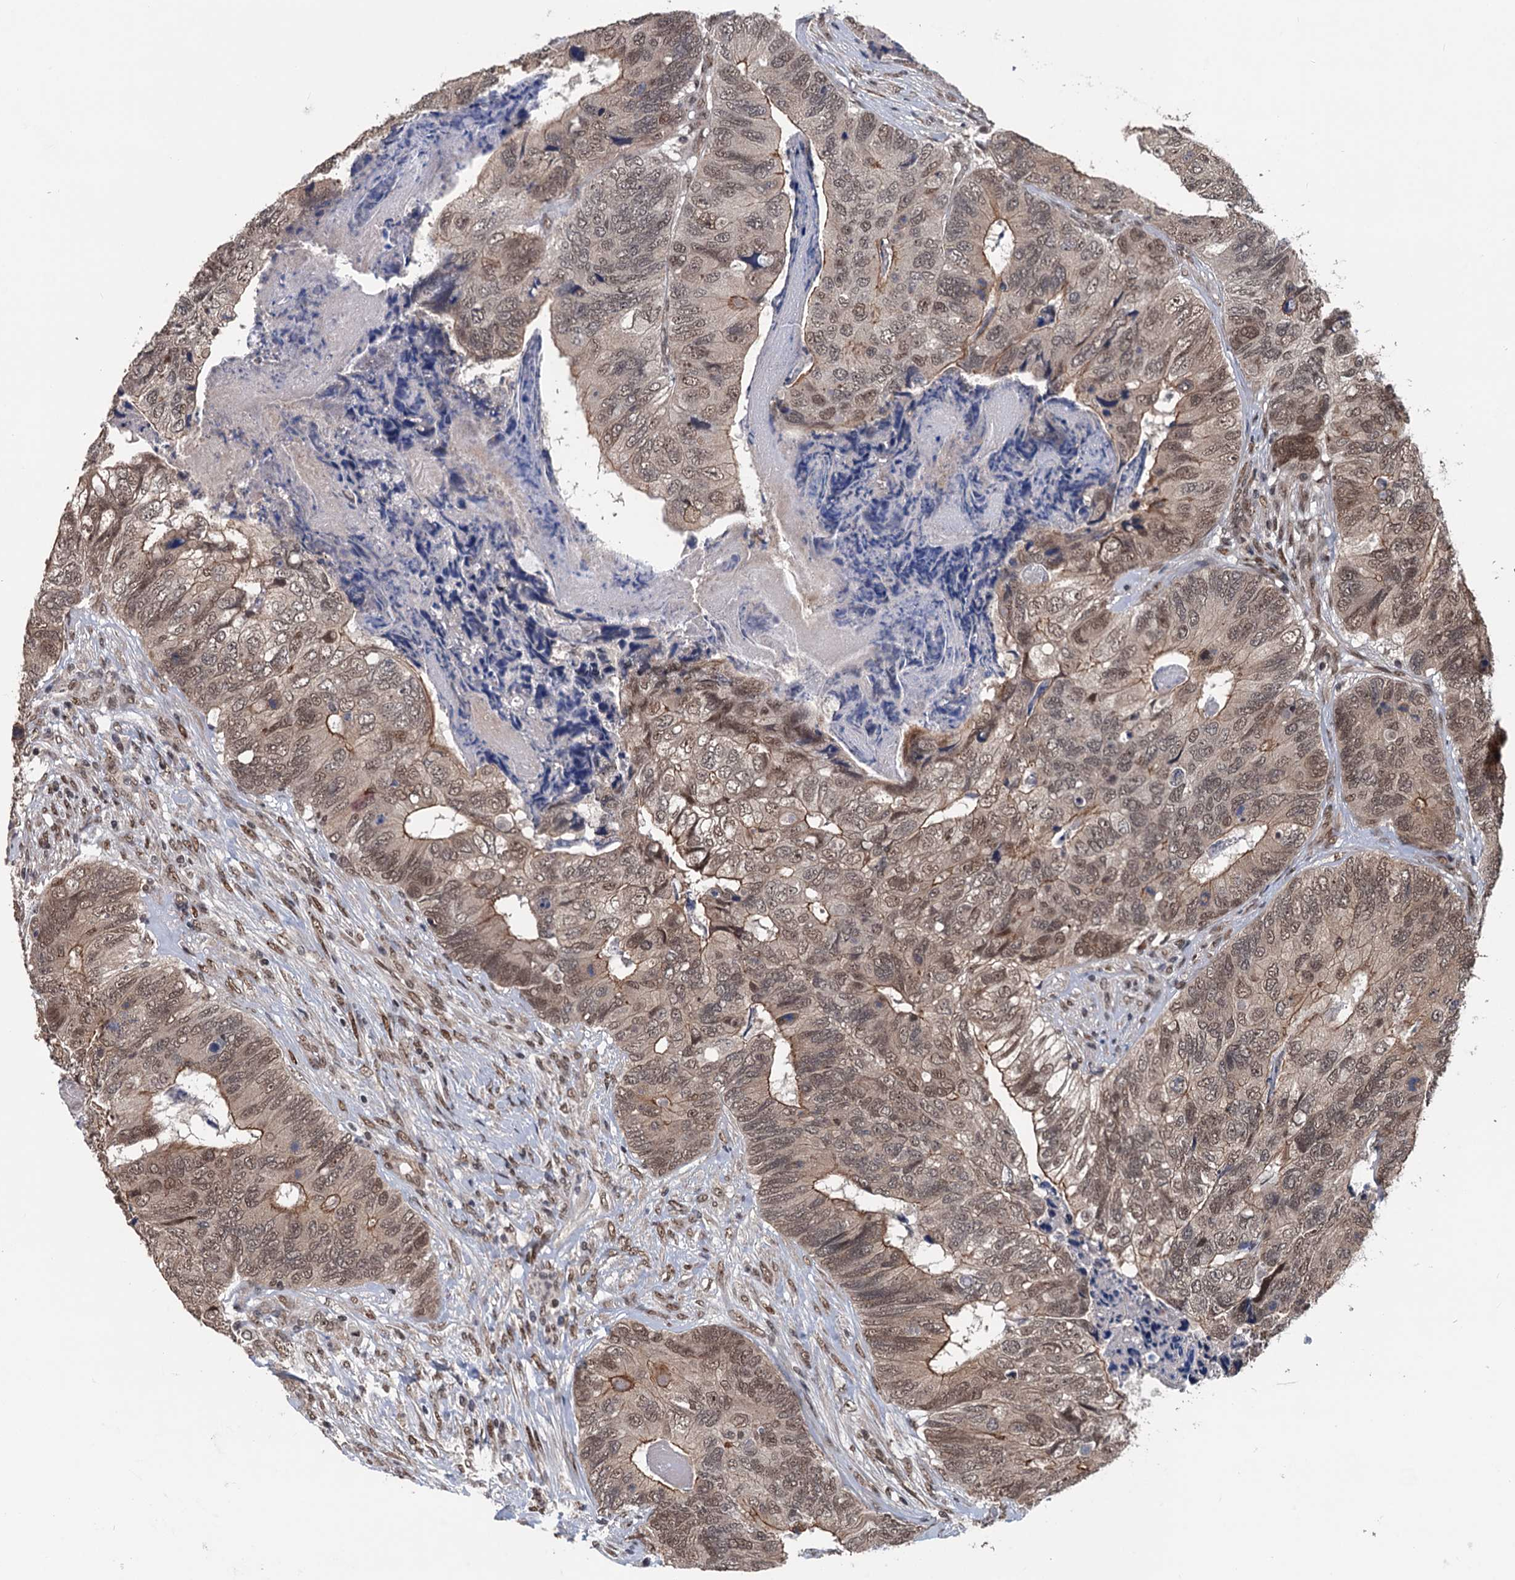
{"staining": {"intensity": "moderate", "quantity": ">75%", "location": "cytoplasmic/membranous,nuclear"}, "tissue": "colorectal cancer", "cell_type": "Tumor cells", "image_type": "cancer", "snomed": [{"axis": "morphology", "description": "Adenocarcinoma, NOS"}, {"axis": "topography", "description": "Colon"}], "caption": "Immunohistochemical staining of colorectal adenocarcinoma exhibits medium levels of moderate cytoplasmic/membranous and nuclear expression in about >75% of tumor cells.", "gene": "RASSF4", "patient": {"sex": "female", "age": 67}}